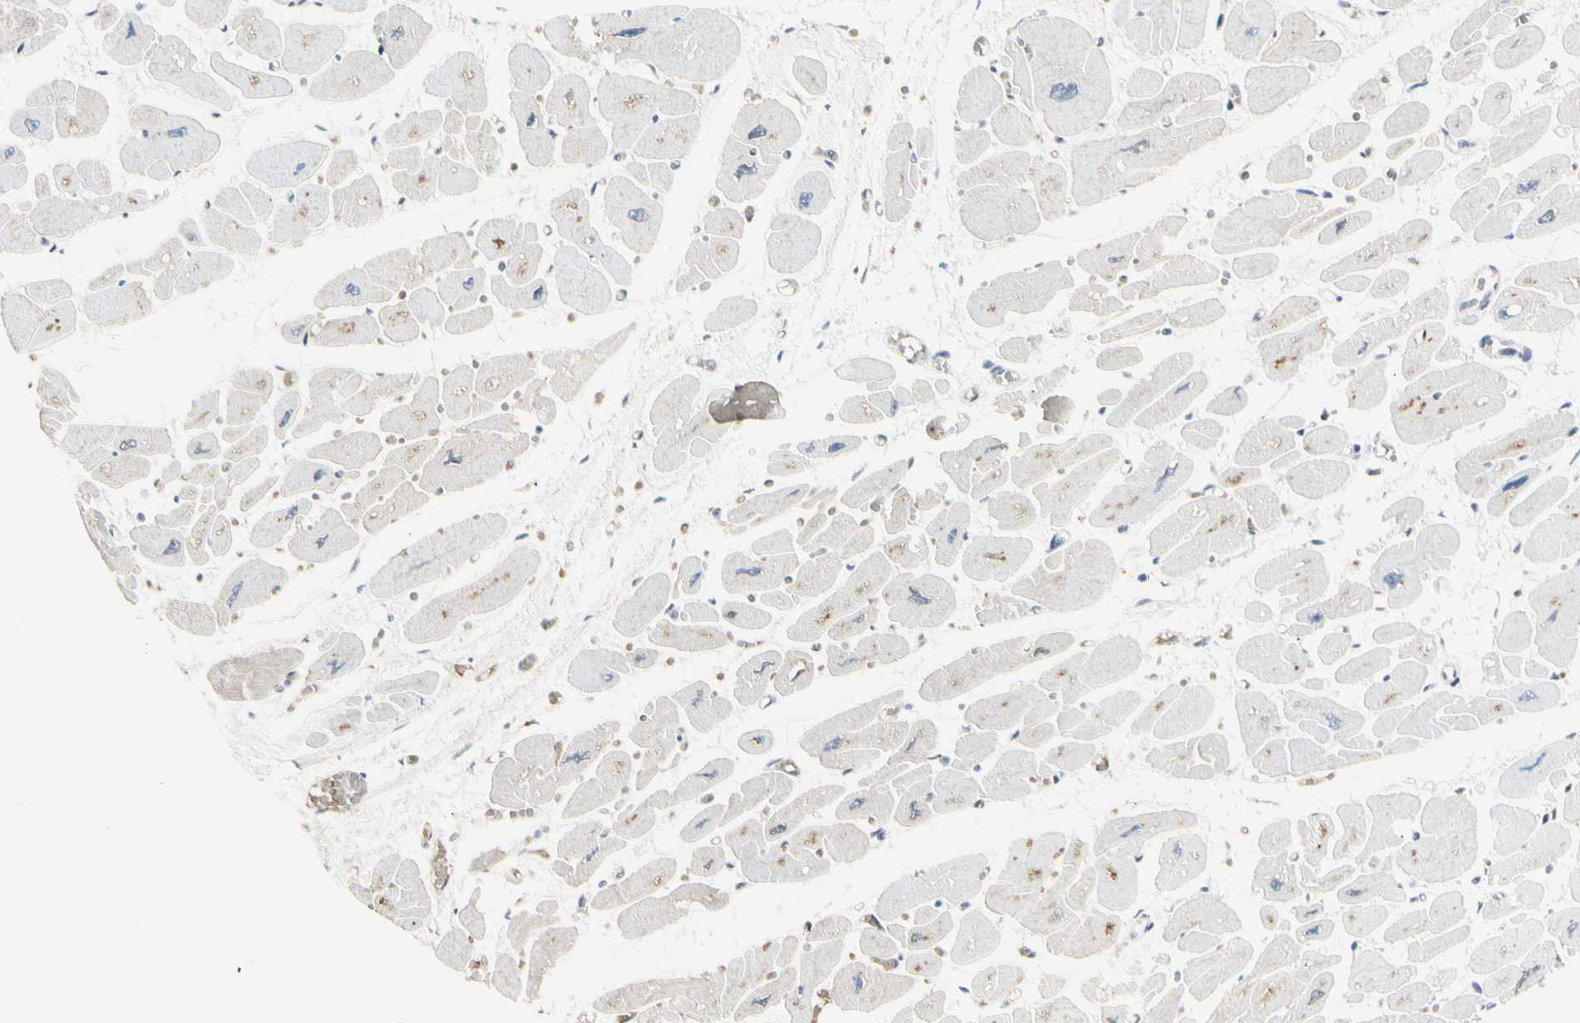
{"staining": {"intensity": "weak", "quantity": "<25%", "location": "cytoplasmic/membranous"}, "tissue": "heart muscle", "cell_type": "Cardiomyocytes", "image_type": "normal", "snomed": [{"axis": "morphology", "description": "Normal tissue, NOS"}, {"axis": "topography", "description": "Heart"}], "caption": "This image is of unremarkable heart muscle stained with immunohistochemistry to label a protein in brown with the nuclei are counter-stained blue. There is no positivity in cardiomyocytes. (Stains: DAB immunohistochemistry with hematoxylin counter stain, Microscopy: brightfield microscopy at high magnification).", "gene": "GREM1", "patient": {"sex": "female", "age": 54}}